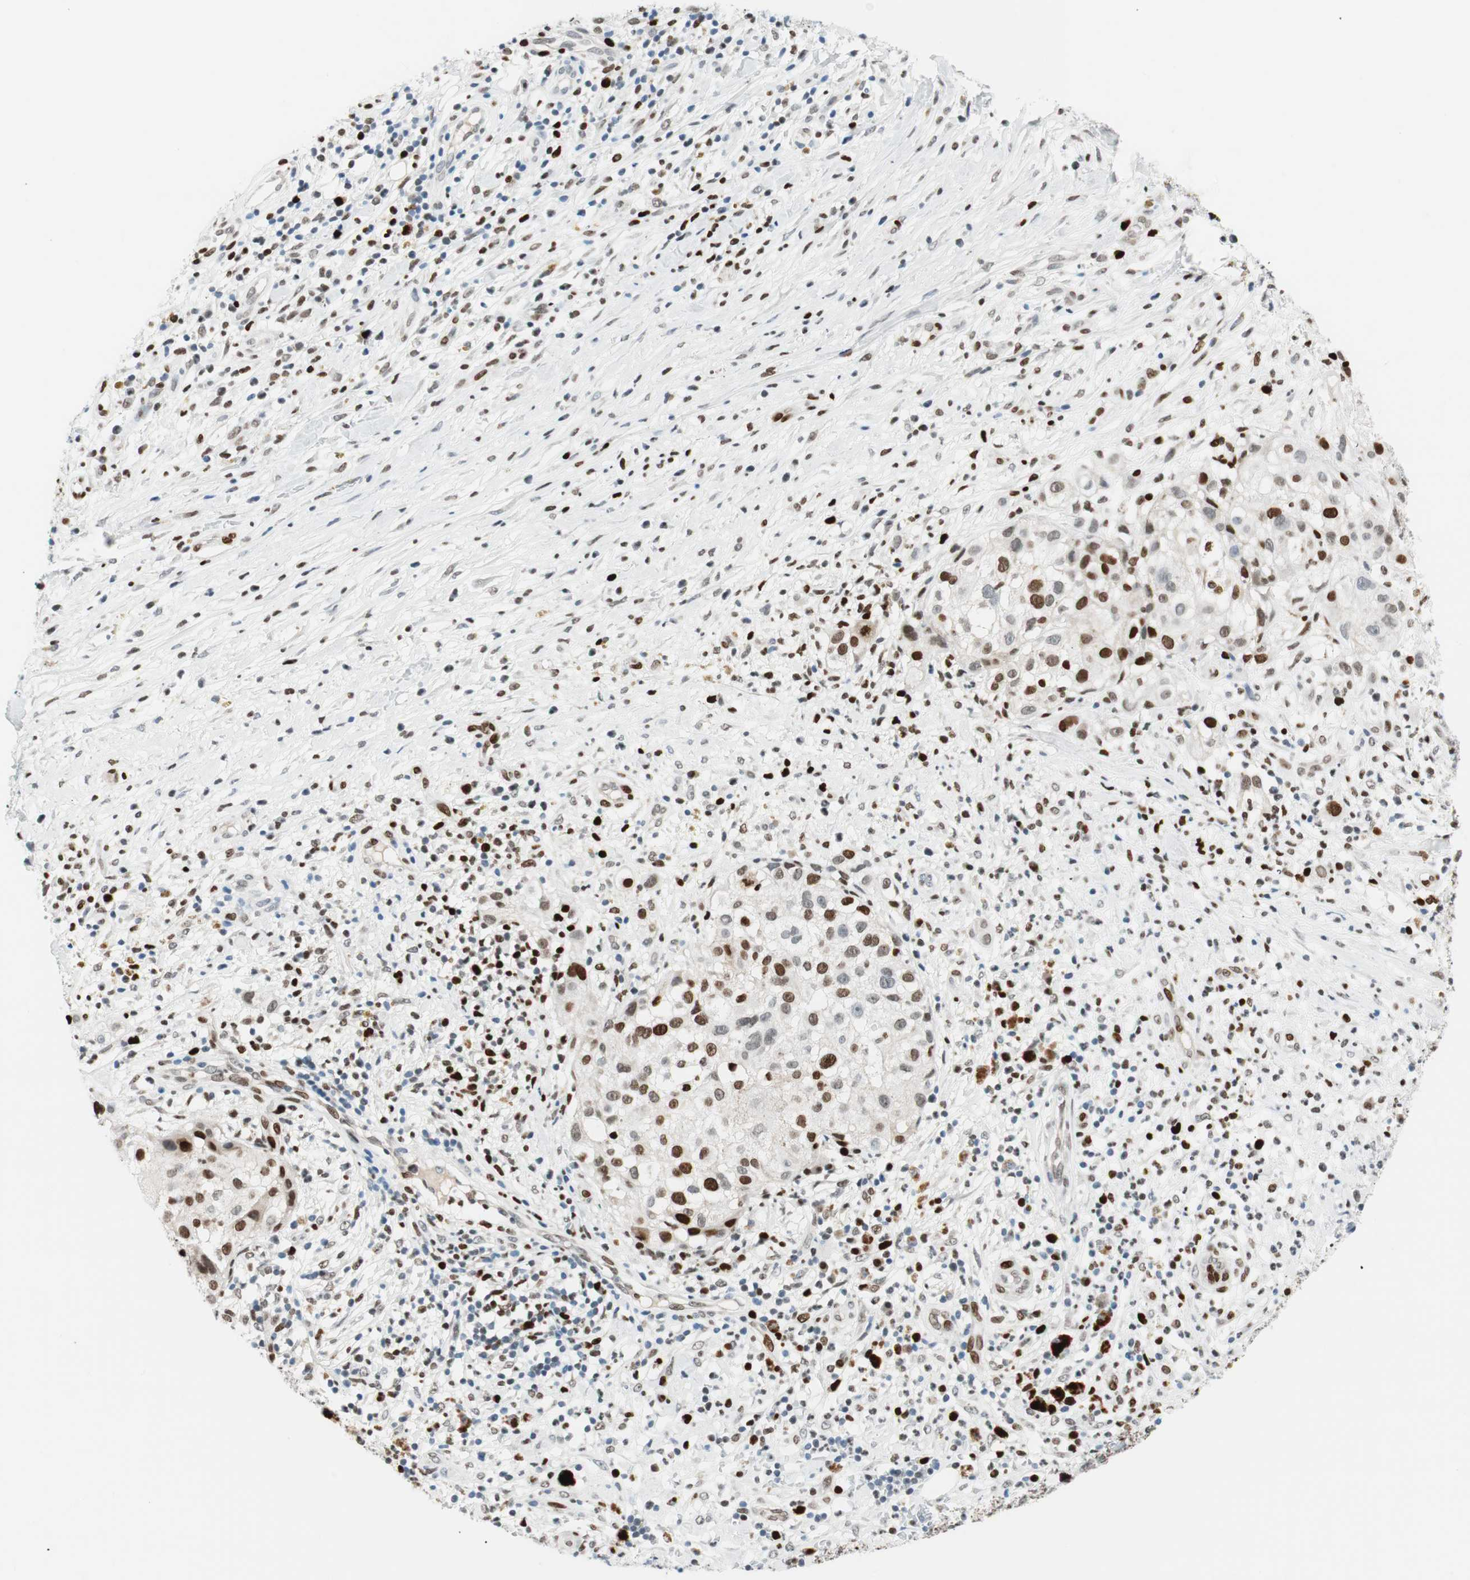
{"staining": {"intensity": "strong", "quantity": "25%-75%", "location": "nuclear"}, "tissue": "melanoma", "cell_type": "Tumor cells", "image_type": "cancer", "snomed": [{"axis": "morphology", "description": "Necrosis, NOS"}, {"axis": "morphology", "description": "Malignant melanoma, NOS"}, {"axis": "topography", "description": "Skin"}], "caption": "Malignant melanoma tissue exhibits strong nuclear positivity in about 25%-75% of tumor cells", "gene": "EZH2", "patient": {"sex": "female", "age": 87}}